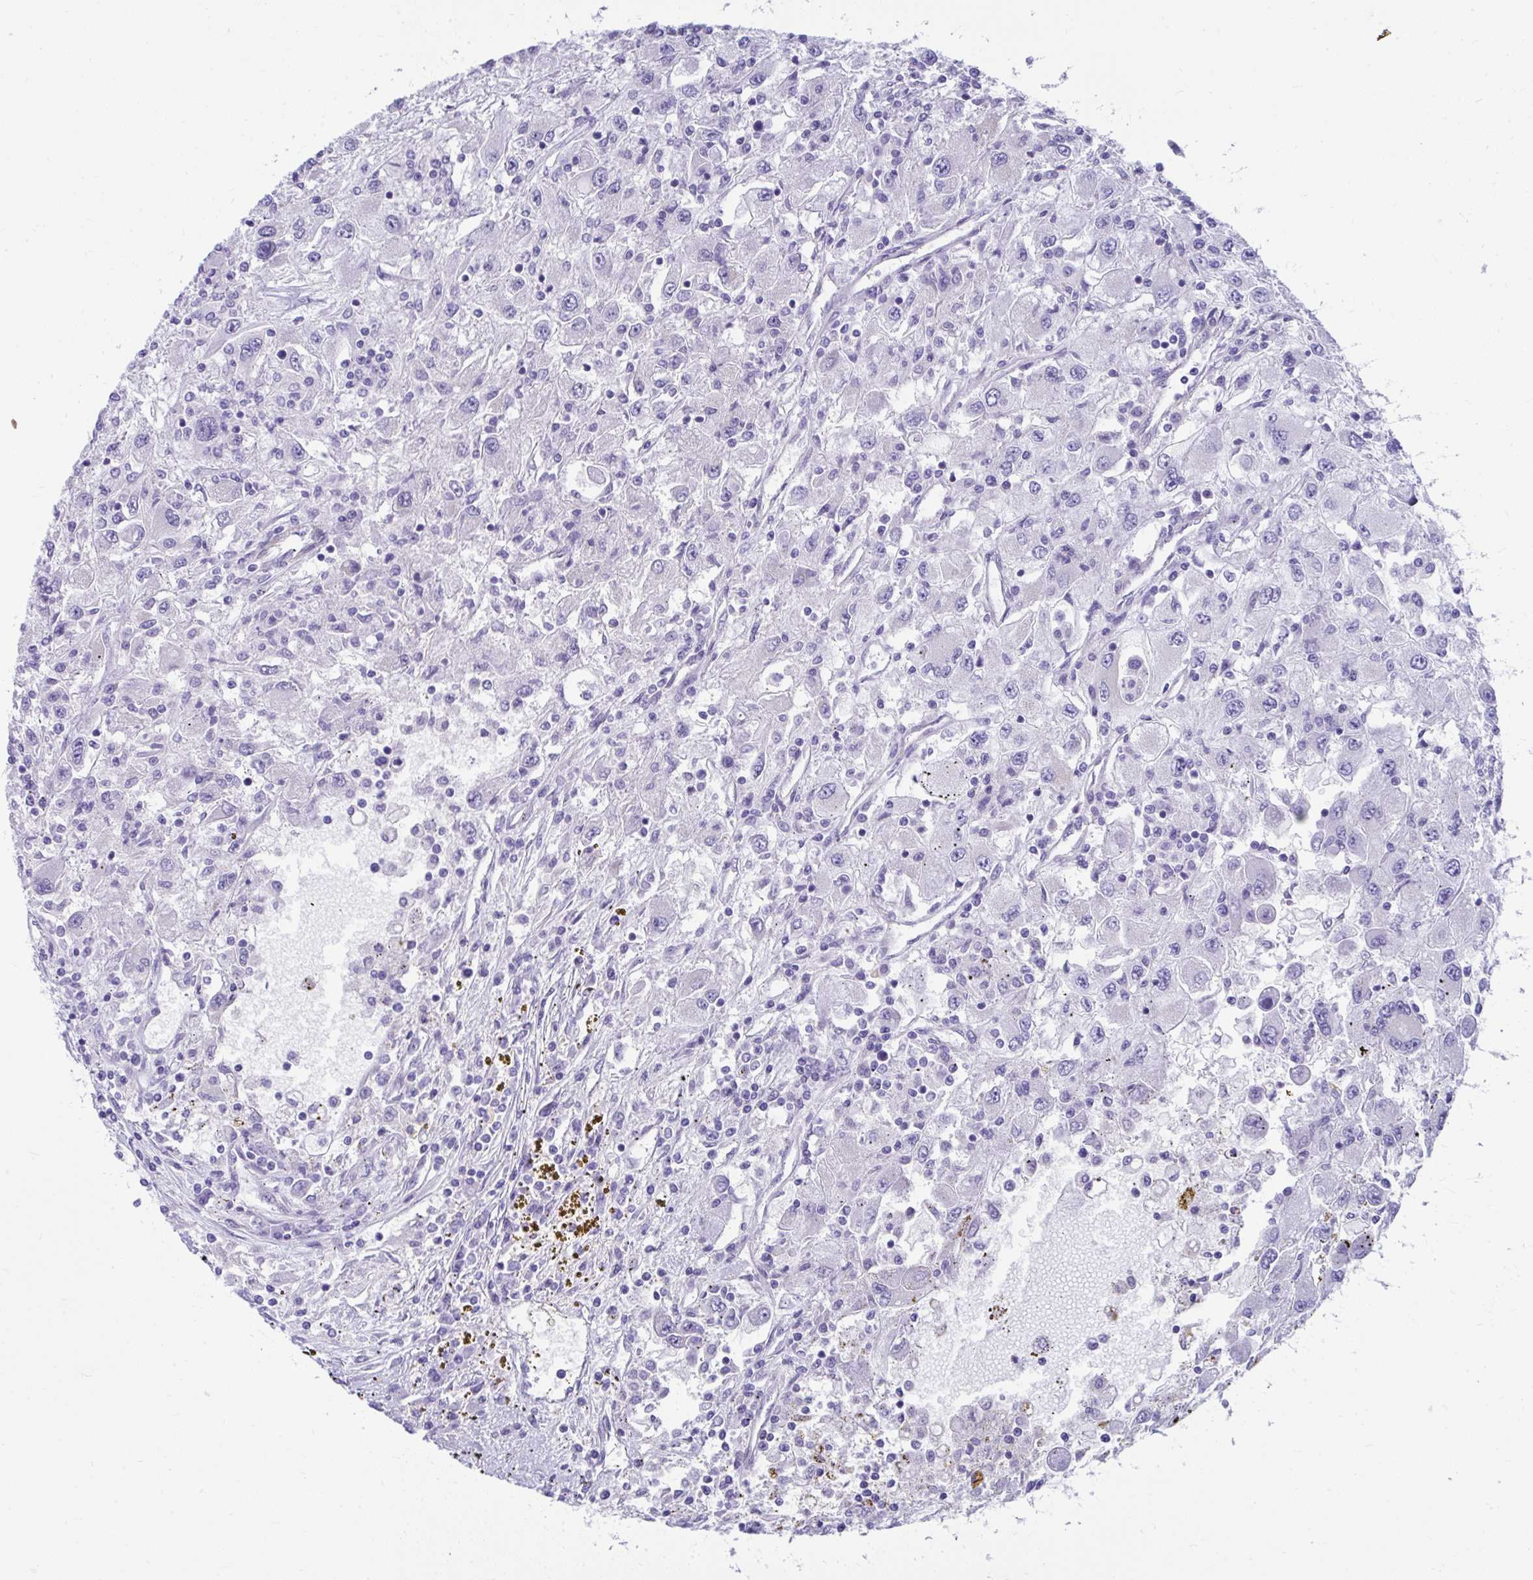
{"staining": {"intensity": "negative", "quantity": "none", "location": "none"}, "tissue": "renal cancer", "cell_type": "Tumor cells", "image_type": "cancer", "snomed": [{"axis": "morphology", "description": "Adenocarcinoma, NOS"}, {"axis": "topography", "description": "Kidney"}], "caption": "The image shows no staining of tumor cells in renal cancer (adenocarcinoma).", "gene": "ISL1", "patient": {"sex": "female", "age": 67}}